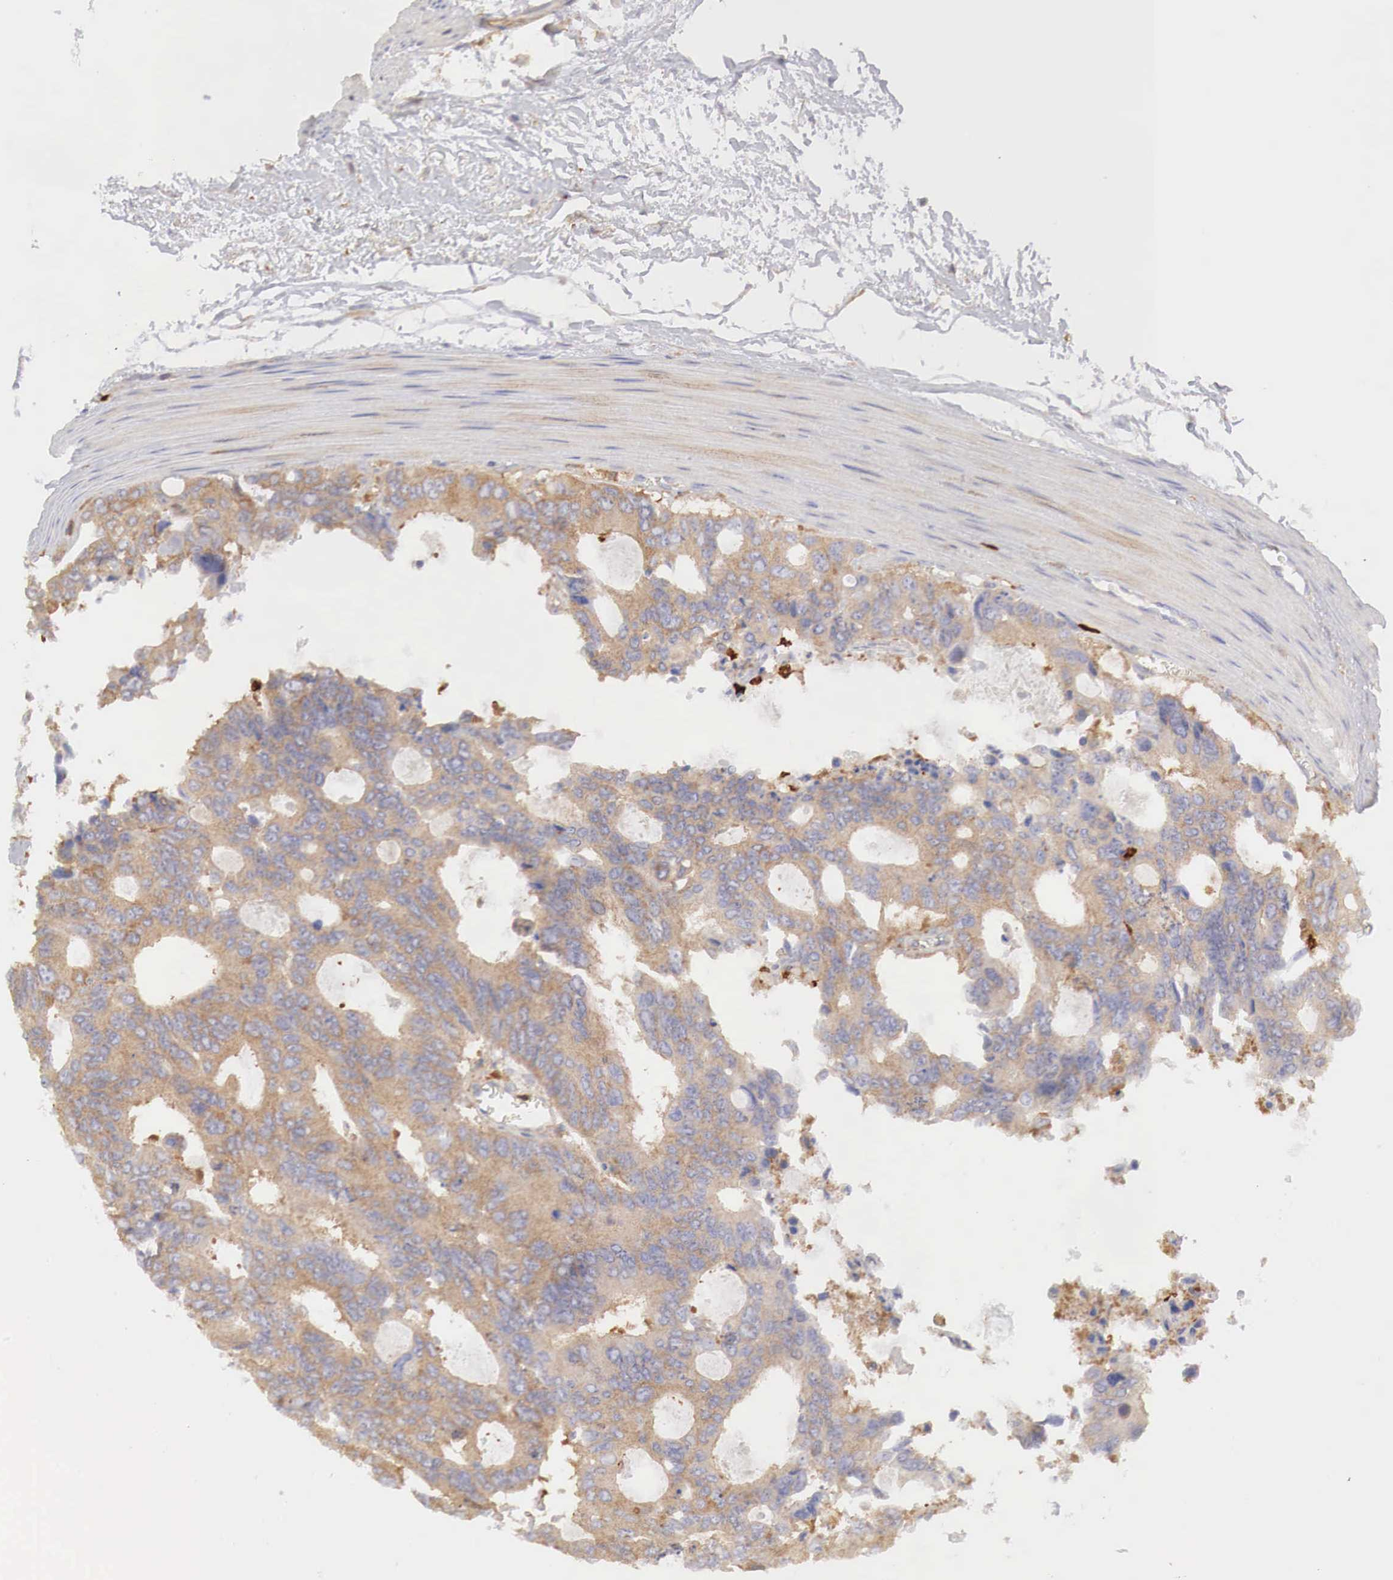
{"staining": {"intensity": "weak", "quantity": "25%-75%", "location": "cytoplasmic/membranous"}, "tissue": "colorectal cancer", "cell_type": "Tumor cells", "image_type": "cancer", "snomed": [{"axis": "morphology", "description": "Adenocarcinoma, NOS"}, {"axis": "topography", "description": "Rectum"}], "caption": "A photomicrograph showing weak cytoplasmic/membranous expression in about 25%-75% of tumor cells in colorectal adenocarcinoma, as visualized by brown immunohistochemical staining.", "gene": "G6PD", "patient": {"sex": "male", "age": 76}}